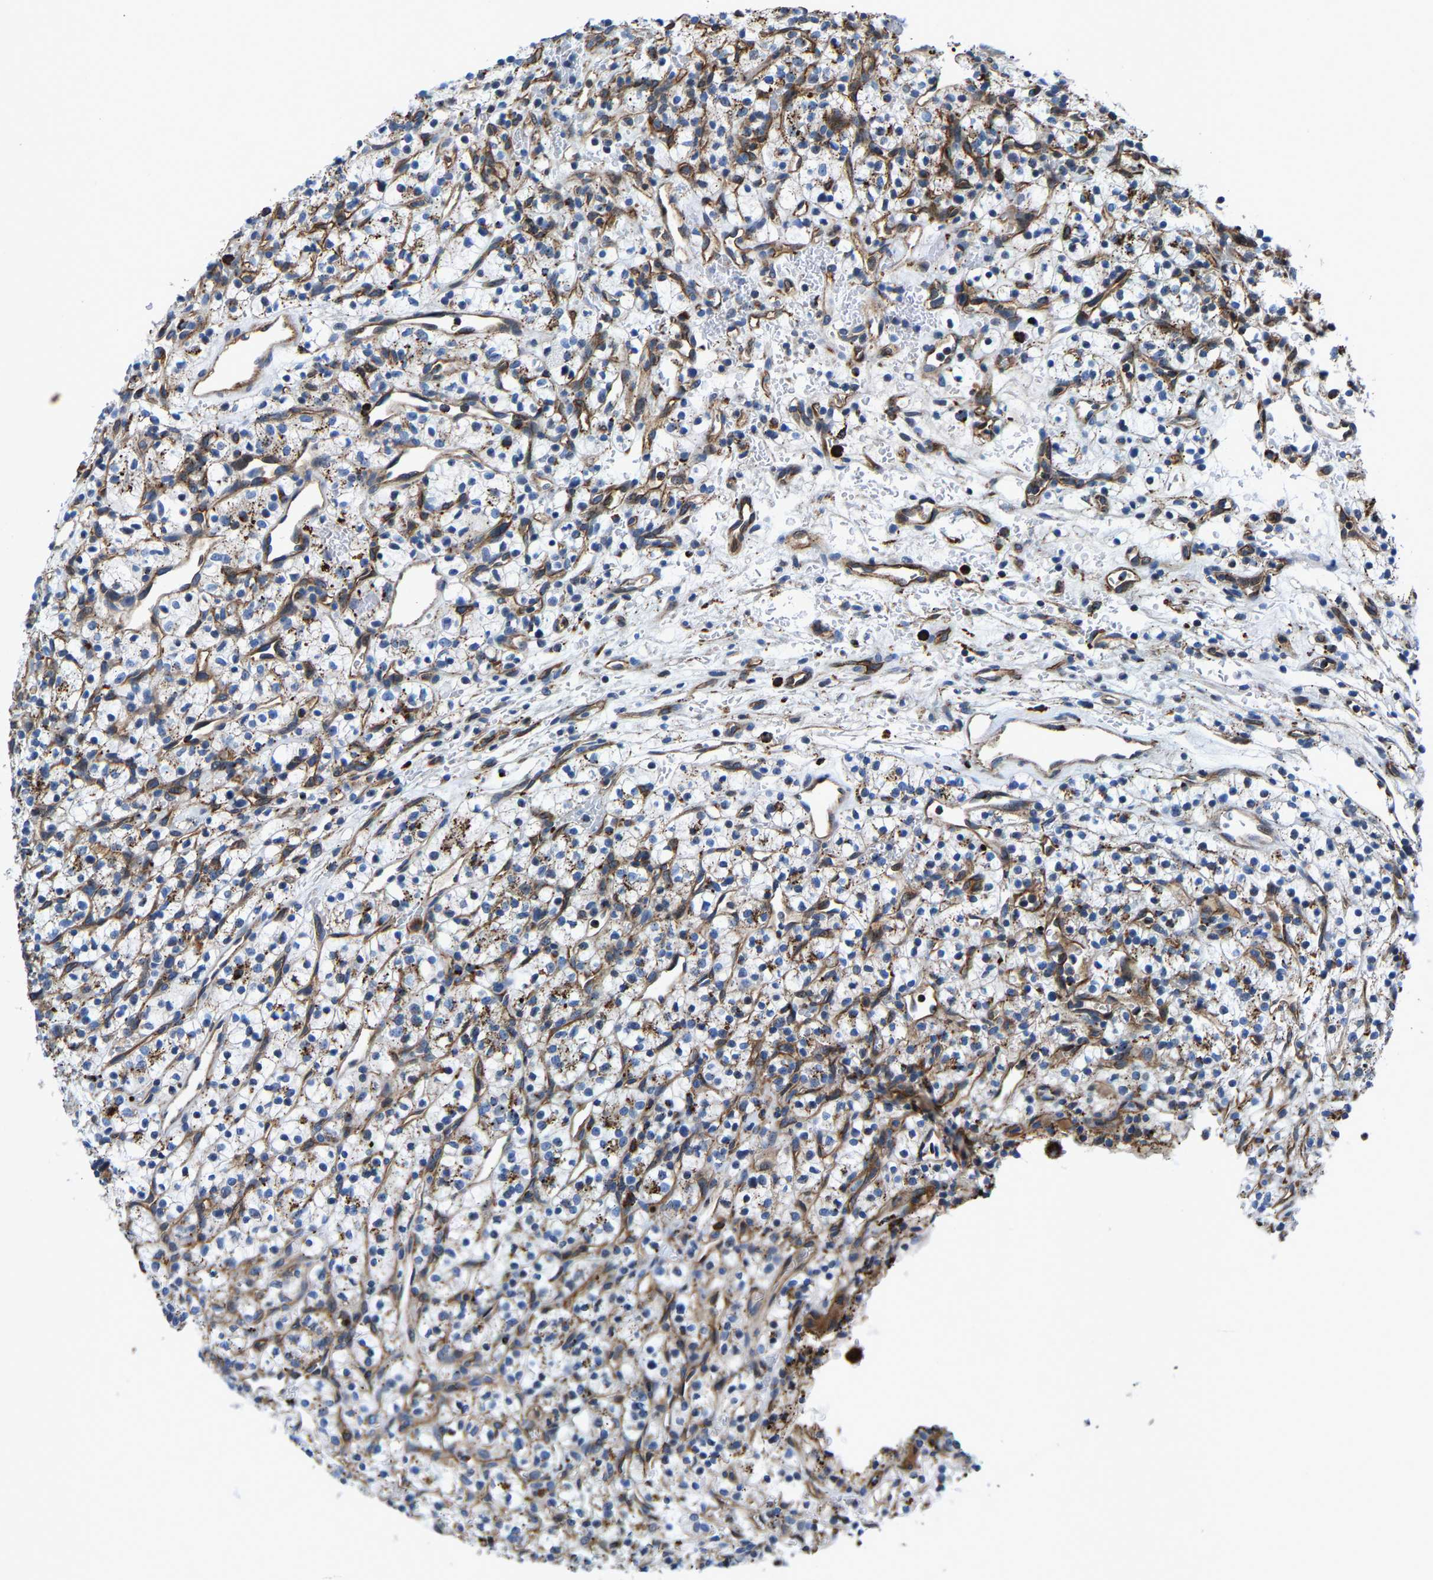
{"staining": {"intensity": "moderate", "quantity": "<25%", "location": "cytoplasmic/membranous"}, "tissue": "renal cancer", "cell_type": "Tumor cells", "image_type": "cancer", "snomed": [{"axis": "morphology", "description": "Adenocarcinoma, NOS"}, {"axis": "topography", "description": "Kidney"}], "caption": "Tumor cells show low levels of moderate cytoplasmic/membranous expression in about <25% of cells in renal adenocarcinoma. The staining was performed using DAB, with brown indicating positive protein expression. Nuclei are stained blue with hematoxylin.", "gene": "DPP7", "patient": {"sex": "female", "age": 57}}